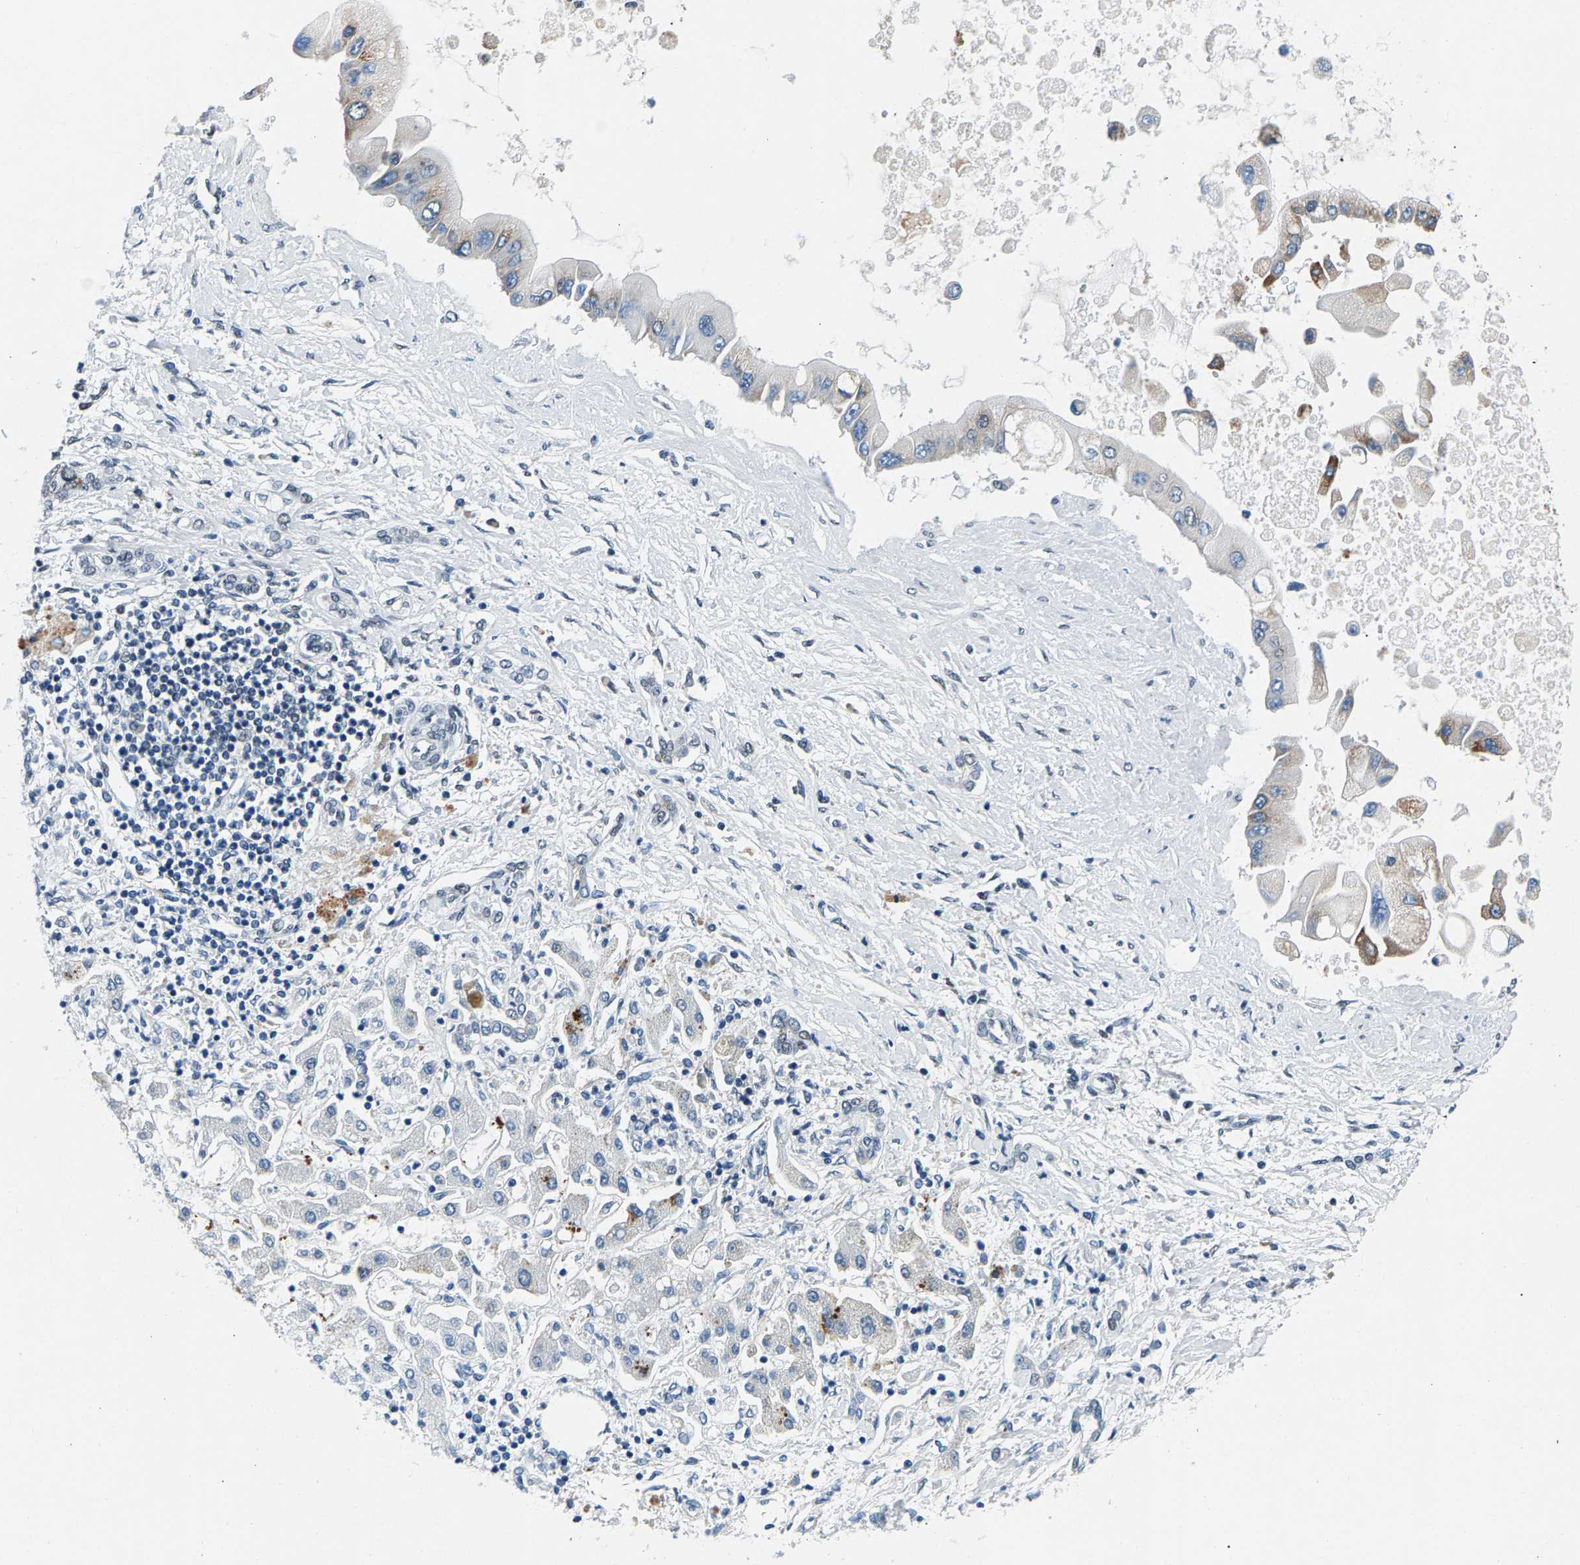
{"staining": {"intensity": "weak", "quantity": "<25%", "location": "cytoplasmic/membranous"}, "tissue": "liver cancer", "cell_type": "Tumor cells", "image_type": "cancer", "snomed": [{"axis": "morphology", "description": "Cholangiocarcinoma"}, {"axis": "topography", "description": "Liver"}], "caption": "Tumor cells are negative for brown protein staining in liver cholangiocarcinoma.", "gene": "ATF2", "patient": {"sex": "male", "age": 50}}